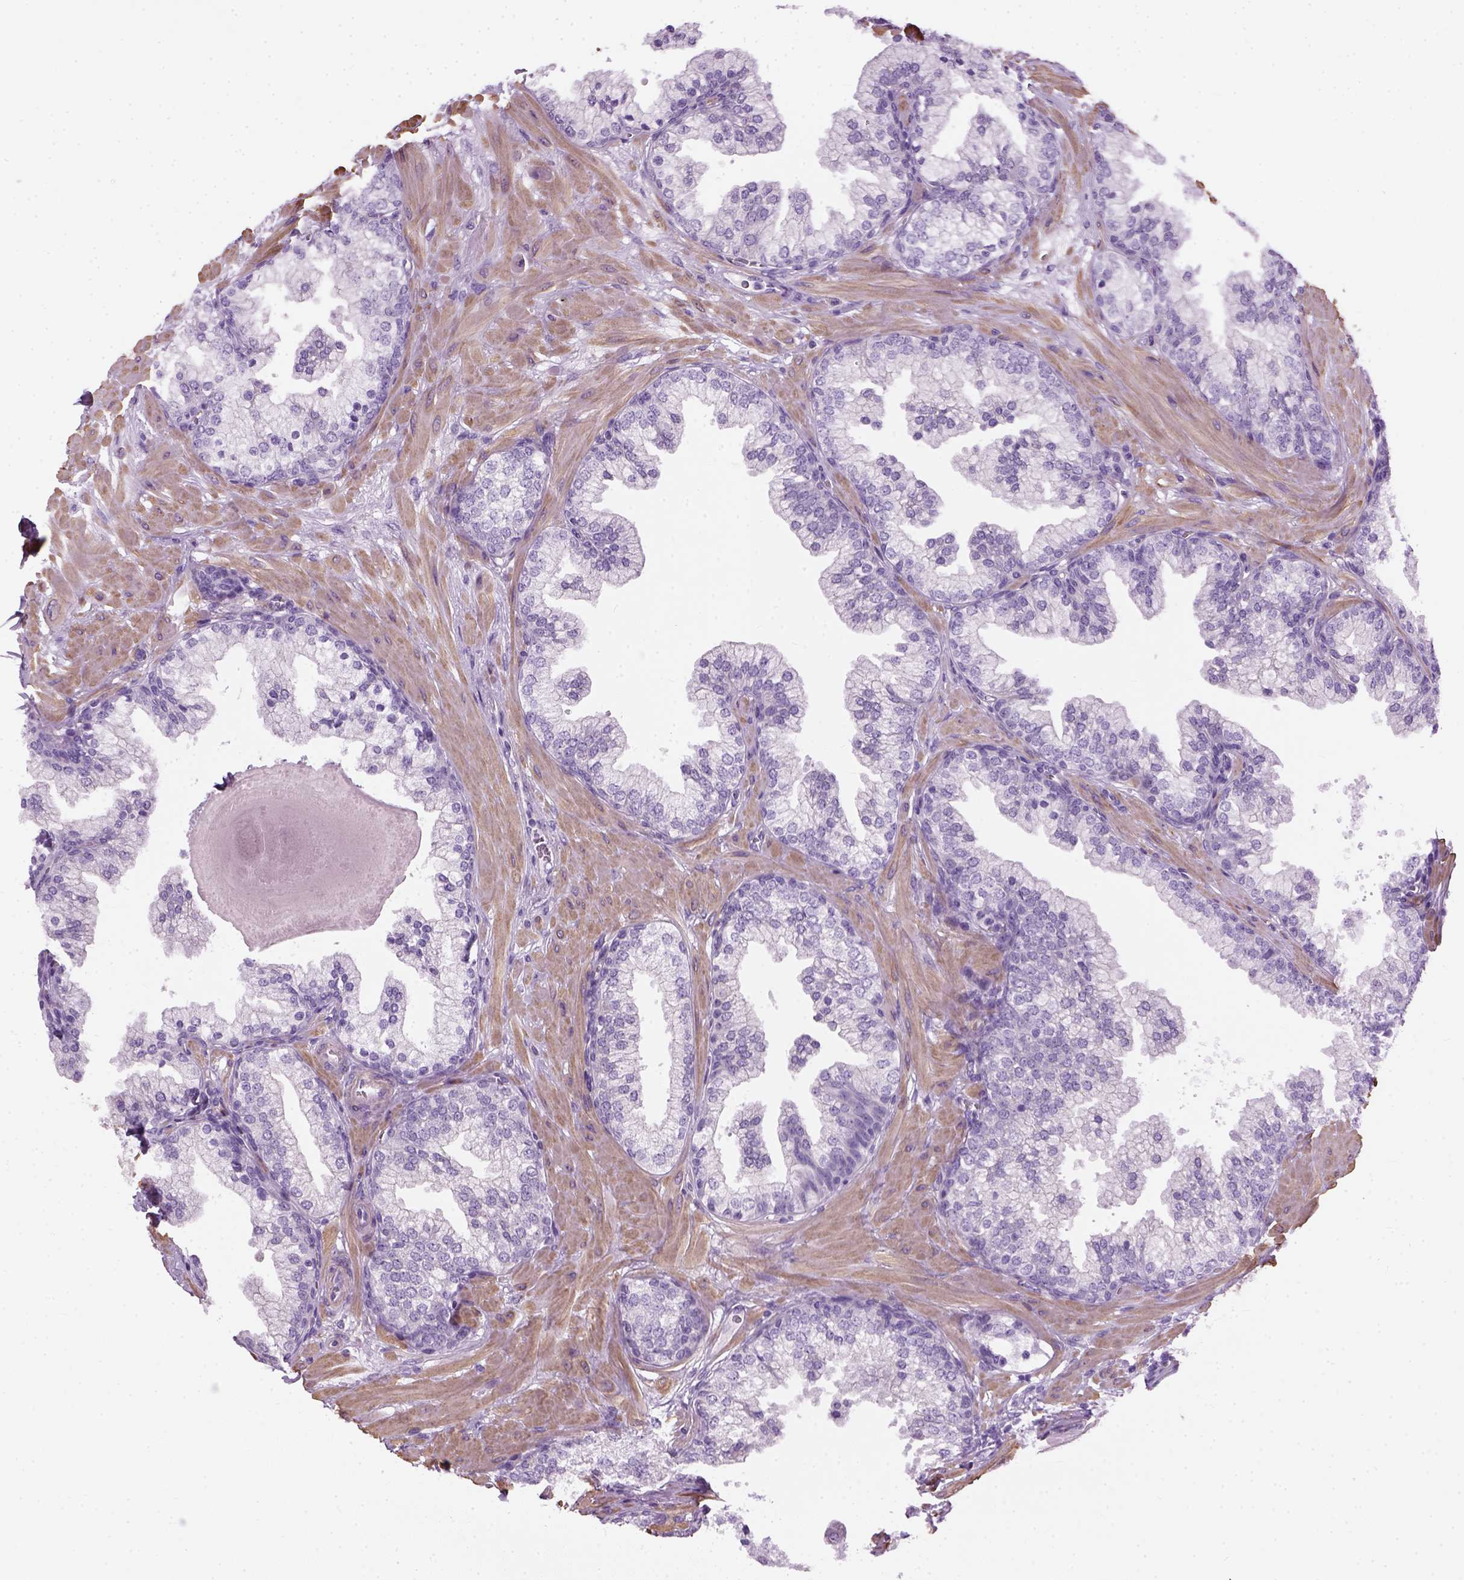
{"staining": {"intensity": "negative", "quantity": "none", "location": "none"}, "tissue": "prostate", "cell_type": "Glandular cells", "image_type": "normal", "snomed": [{"axis": "morphology", "description": "Normal tissue, NOS"}, {"axis": "topography", "description": "Prostate"}, {"axis": "topography", "description": "Peripheral nerve tissue"}], "caption": "Glandular cells show no significant protein expression in normal prostate. (DAB IHC with hematoxylin counter stain).", "gene": "FAM161A", "patient": {"sex": "male", "age": 61}}